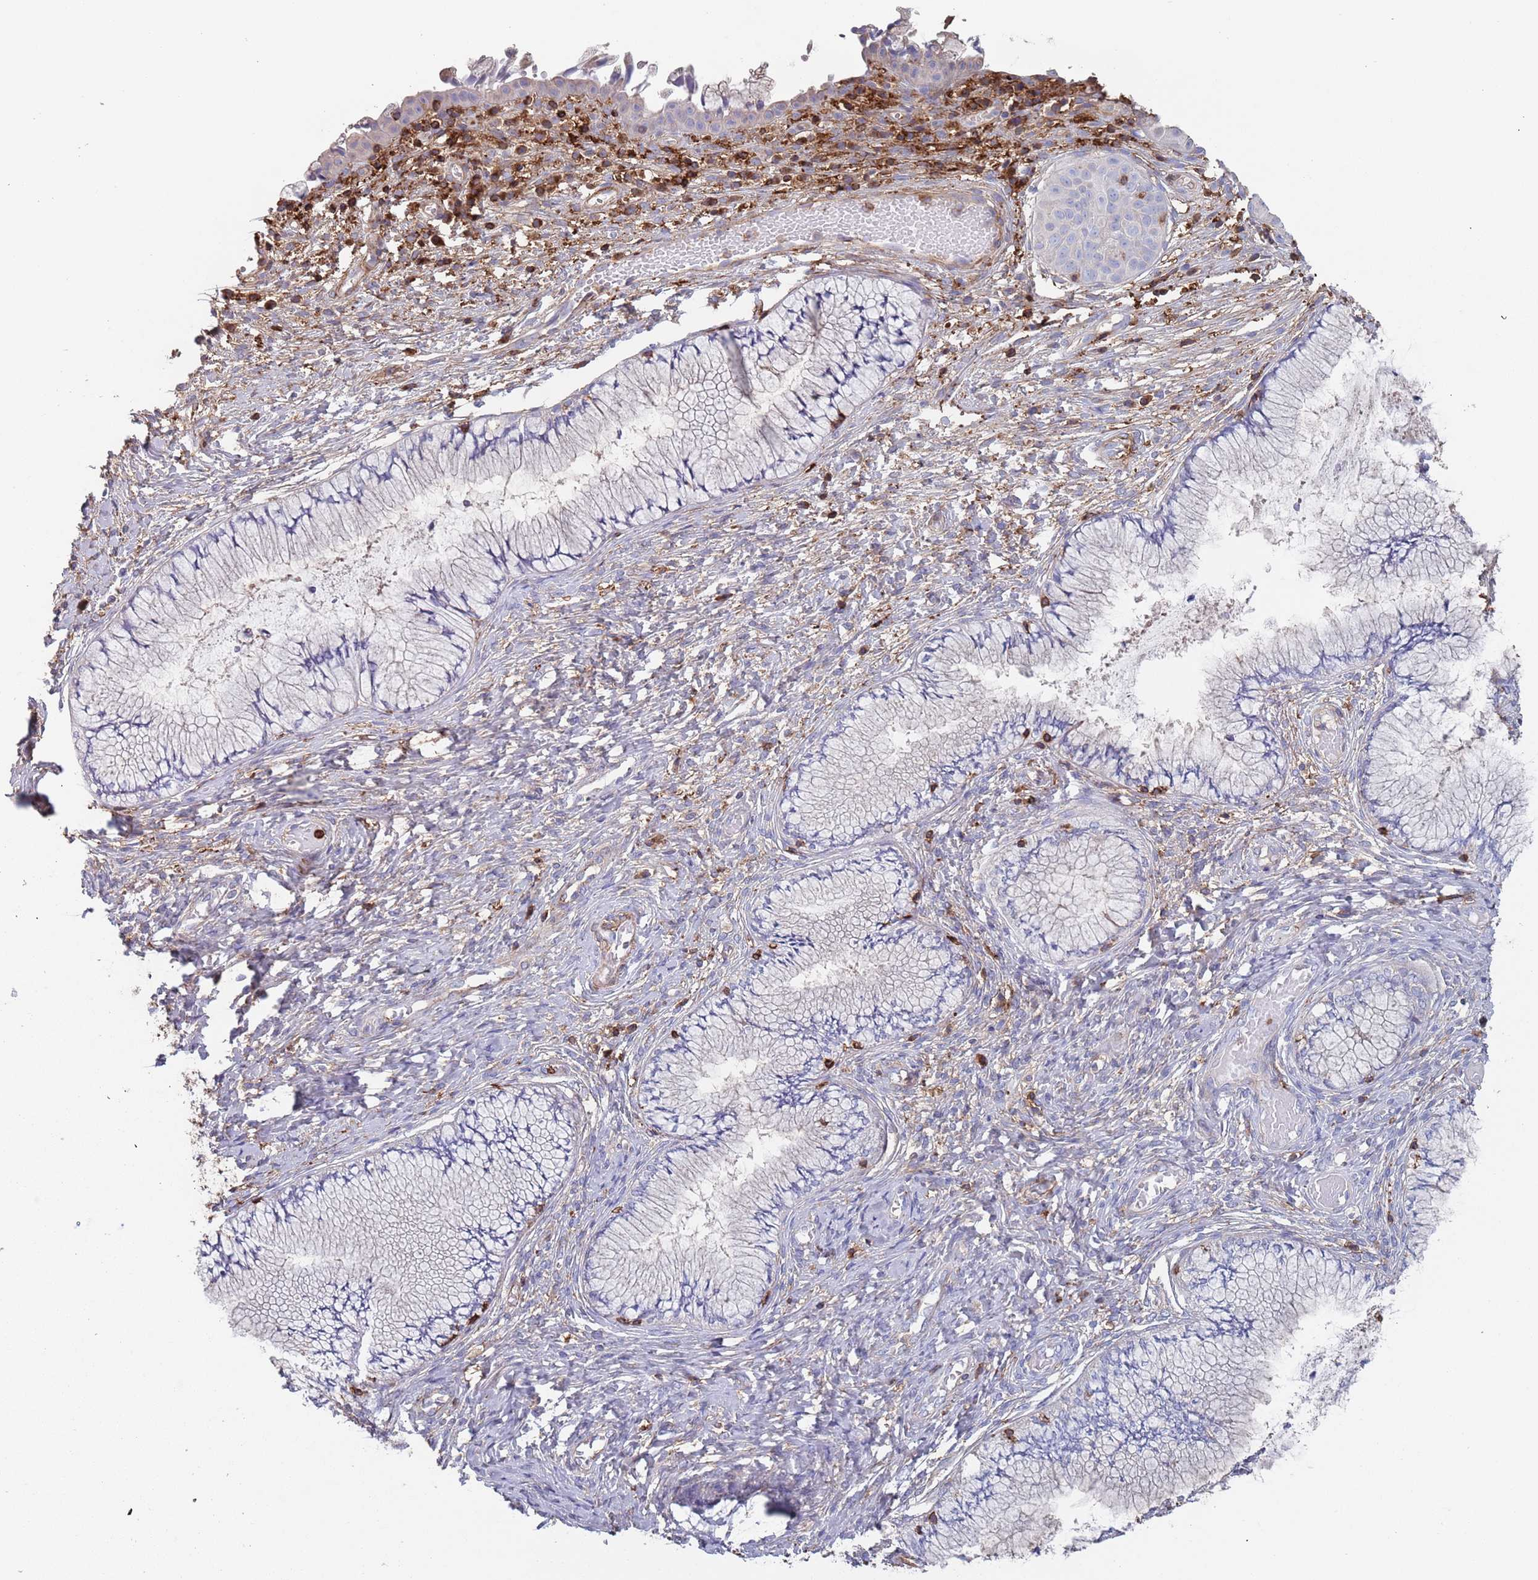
{"staining": {"intensity": "negative", "quantity": "none", "location": "none"}, "tissue": "cervix", "cell_type": "Glandular cells", "image_type": "normal", "snomed": [{"axis": "morphology", "description": "Normal tissue, NOS"}, {"axis": "topography", "description": "Cervix"}], "caption": "High power microscopy histopathology image of an immunohistochemistry (IHC) micrograph of benign cervix, revealing no significant expression in glandular cells.", "gene": "RNF144A", "patient": {"sex": "female", "age": 42}}